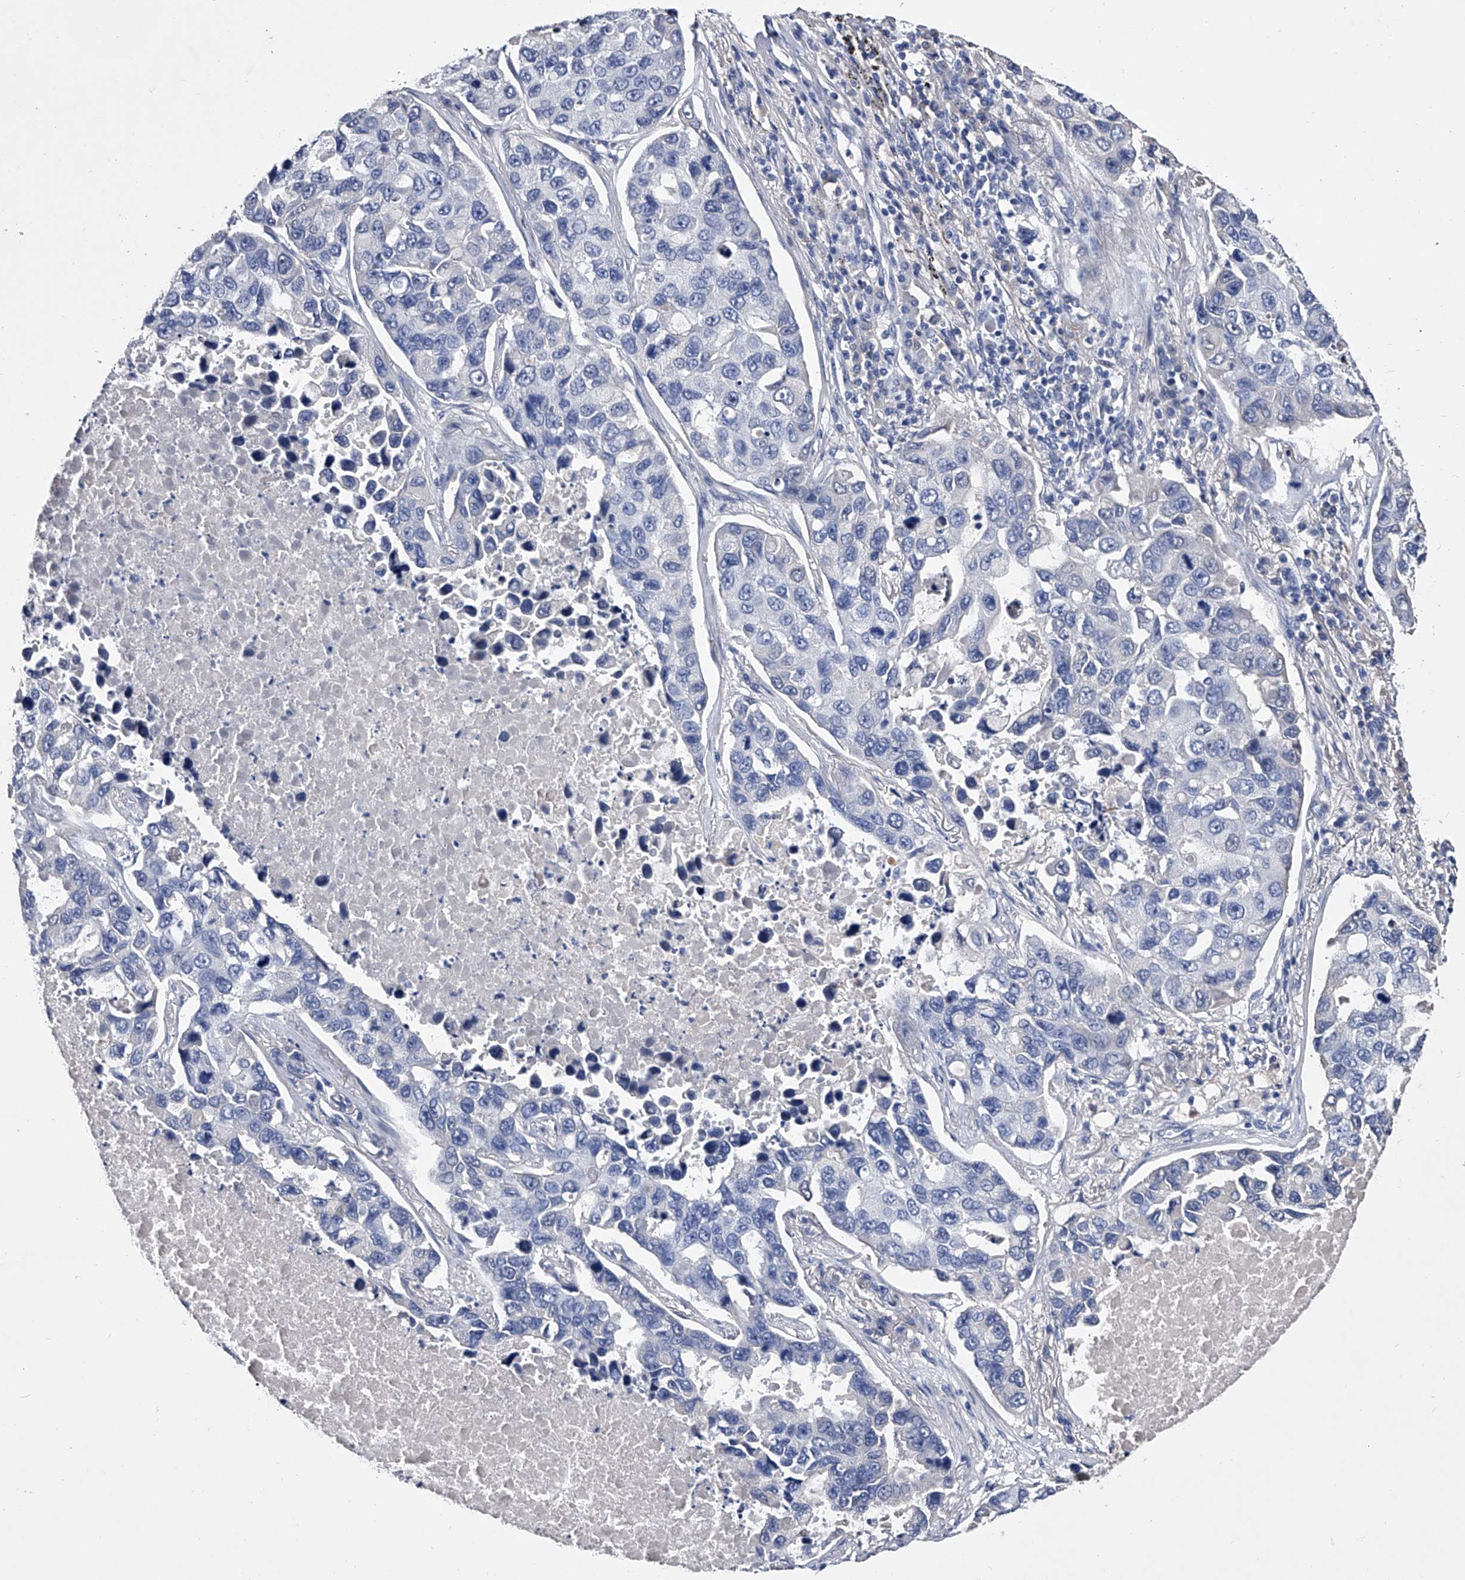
{"staining": {"intensity": "negative", "quantity": "none", "location": "none"}, "tissue": "lung cancer", "cell_type": "Tumor cells", "image_type": "cancer", "snomed": [{"axis": "morphology", "description": "Adenocarcinoma, NOS"}, {"axis": "topography", "description": "Lung"}], "caption": "IHC micrograph of neoplastic tissue: lung adenocarcinoma stained with DAB reveals no significant protein expression in tumor cells.", "gene": "EFCAB7", "patient": {"sex": "male", "age": 64}}